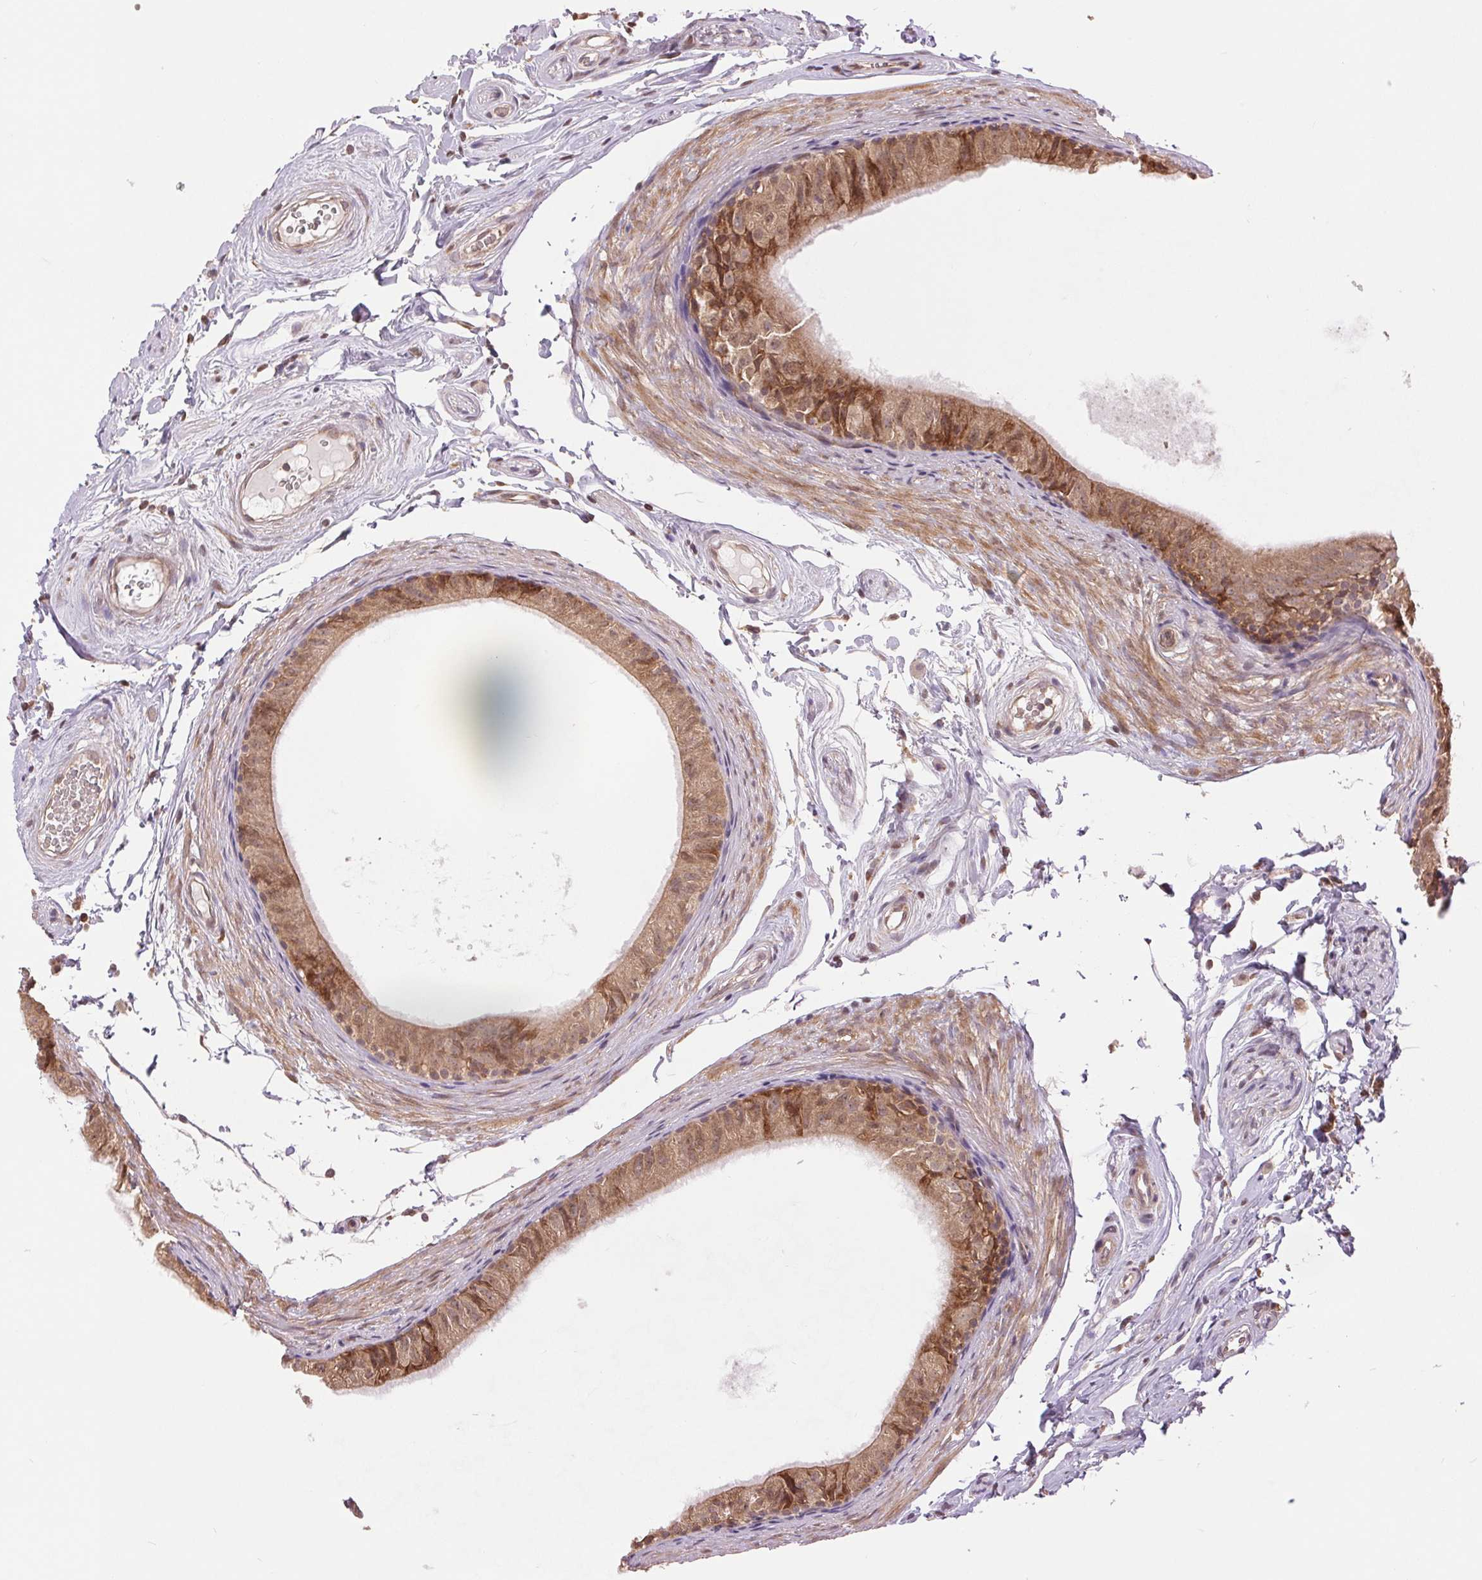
{"staining": {"intensity": "moderate", "quantity": "25%-75%", "location": "cytoplasmic/membranous,nuclear"}, "tissue": "epididymis", "cell_type": "Glandular cells", "image_type": "normal", "snomed": [{"axis": "morphology", "description": "Normal tissue, NOS"}, {"axis": "topography", "description": "Epididymis"}], "caption": "Protein expression analysis of benign epididymis exhibits moderate cytoplasmic/membranous,nuclear positivity in approximately 25%-75% of glandular cells. The staining was performed using DAB, with brown indicating positive protein expression. Nuclei are stained blue with hematoxylin.", "gene": "BTF3L4", "patient": {"sex": "male", "age": 45}}